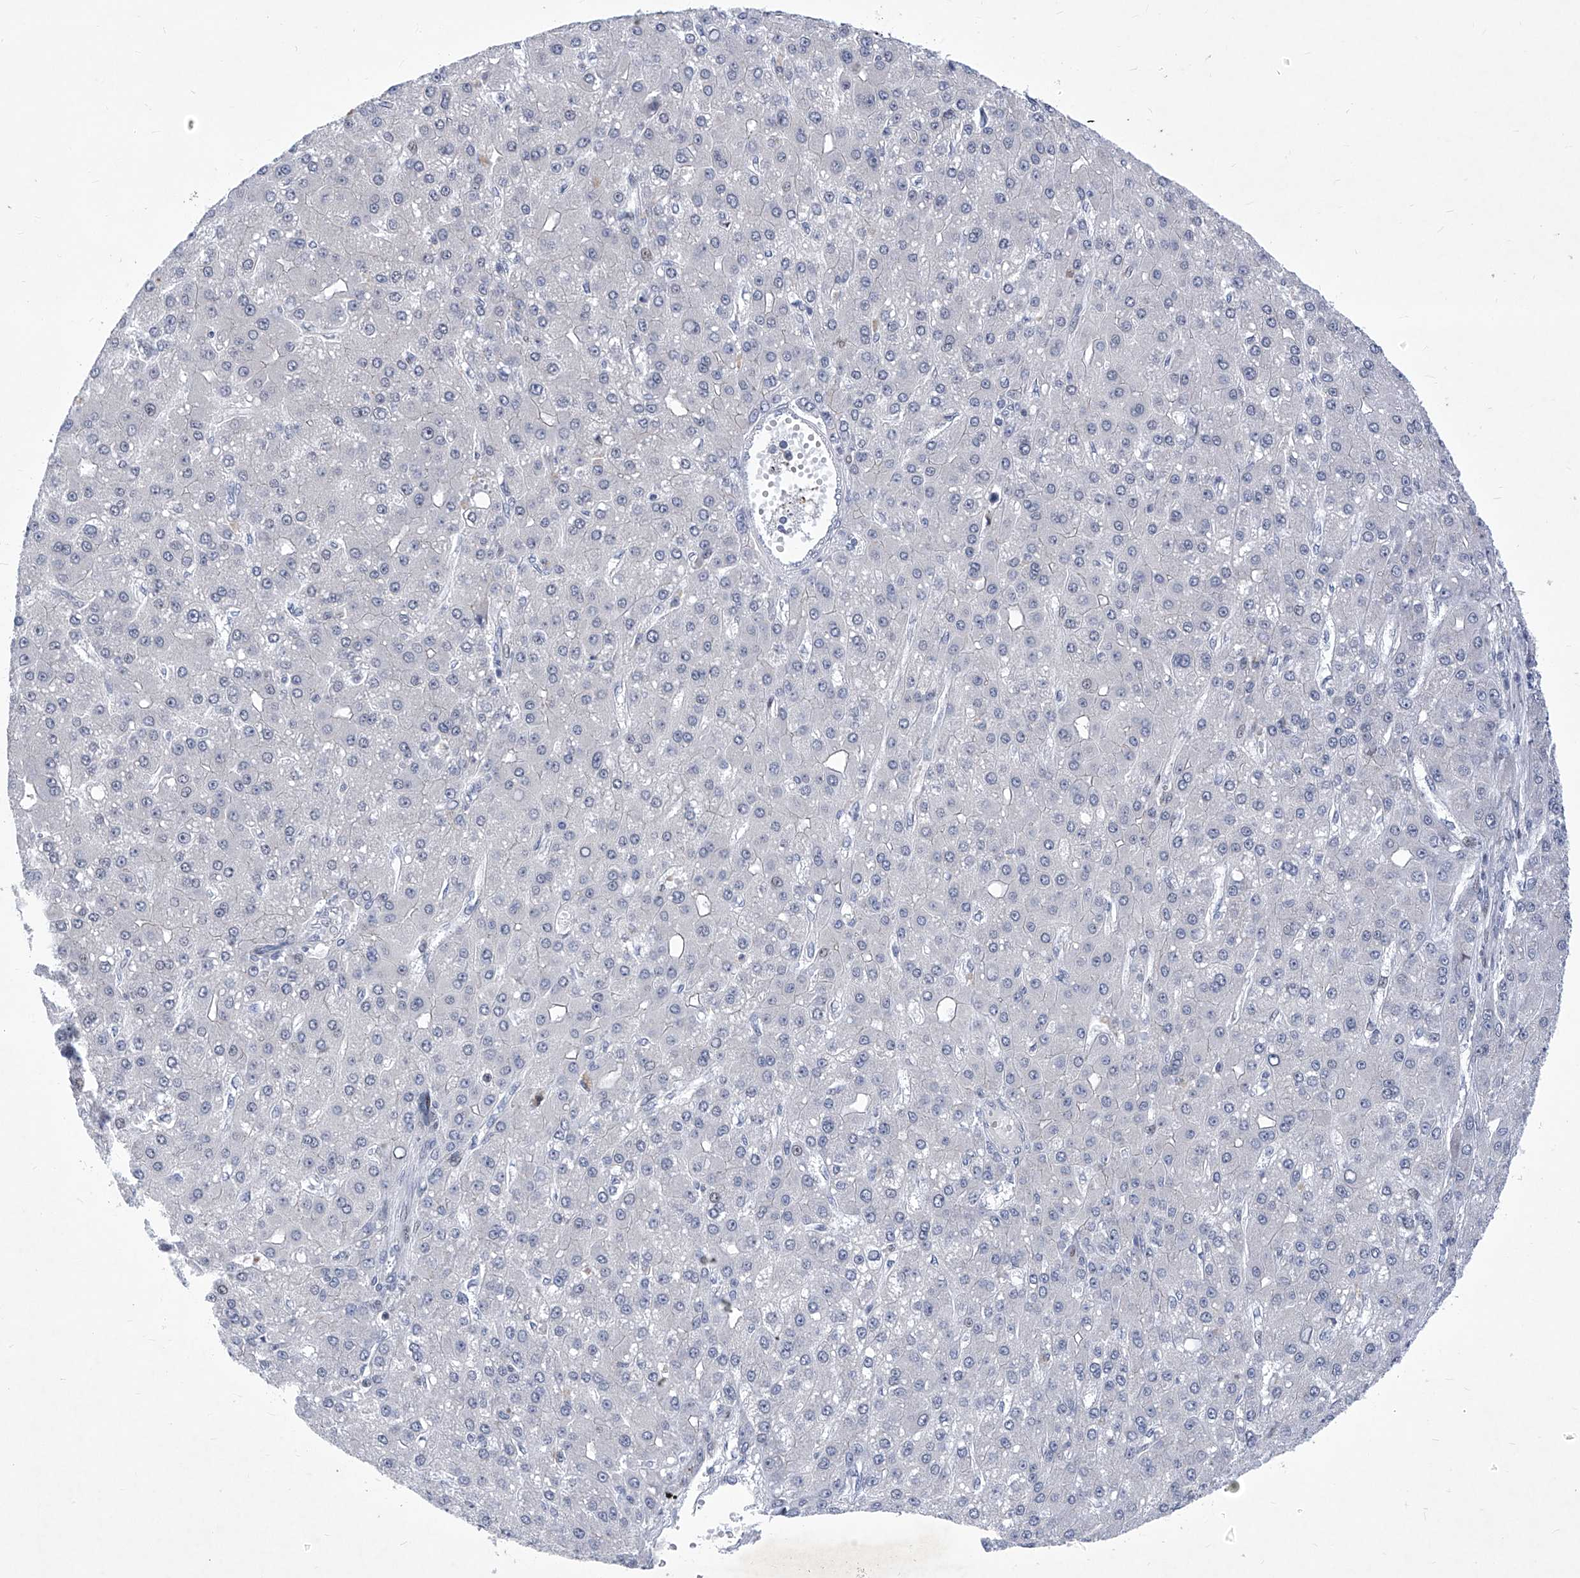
{"staining": {"intensity": "negative", "quantity": "none", "location": "none"}, "tissue": "liver cancer", "cell_type": "Tumor cells", "image_type": "cancer", "snomed": [{"axis": "morphology", "description": "Carcinoma, Hepatocellular, NOS"}, {"axis": "topography", "description": "Liver"}], "caption": "IHC micrograph of human hepatocellular carcinoma (liver) stained for a protein (brown), which reveals no expression in tumor cells.", "gene": "NUFIP1", "patient": {"sex": "male", "age": 67}}